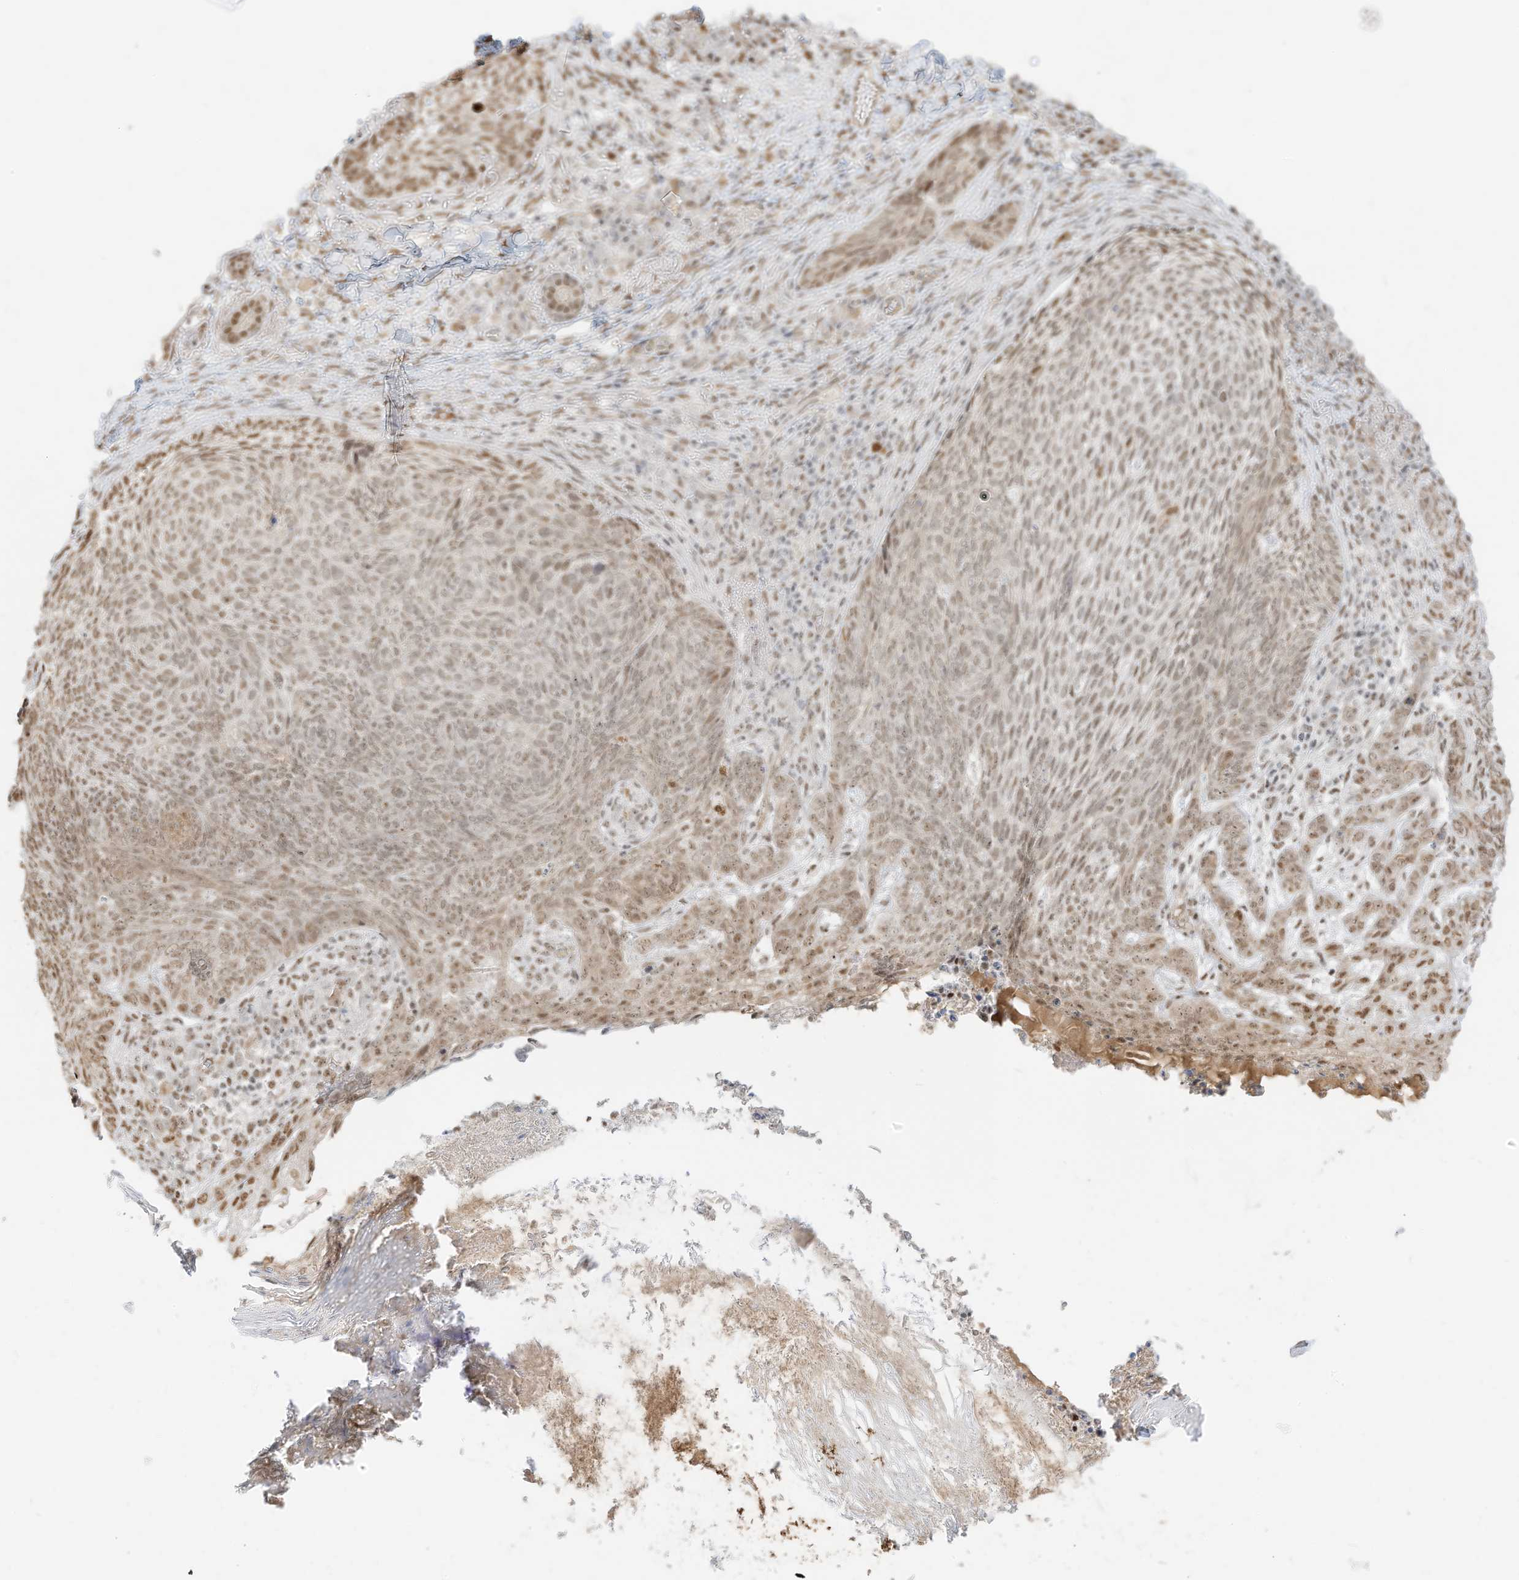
{"staining": {"intensity": "weak", "quantity": ">75%", "location": "nuclear"}, "tissue": "skin cancer", "cell_type": "Tumor cells", "image_type": "cancer", "snomed": [{"axis": "morphology", "description": "Basal cell carcinoma"}, {"axis": "topography", "description": "Skin"}], "caption": "A photomicrograph of human skin cancer (basal cell carcinoma) stained for a protein exhibits weak nuclear brown staining in tumor cells. Ihc stains the protein of interest in brown and the nuclei are stained blue.", "gene": "NHSL1", "patient": {"sex": "male", "age": 85}}